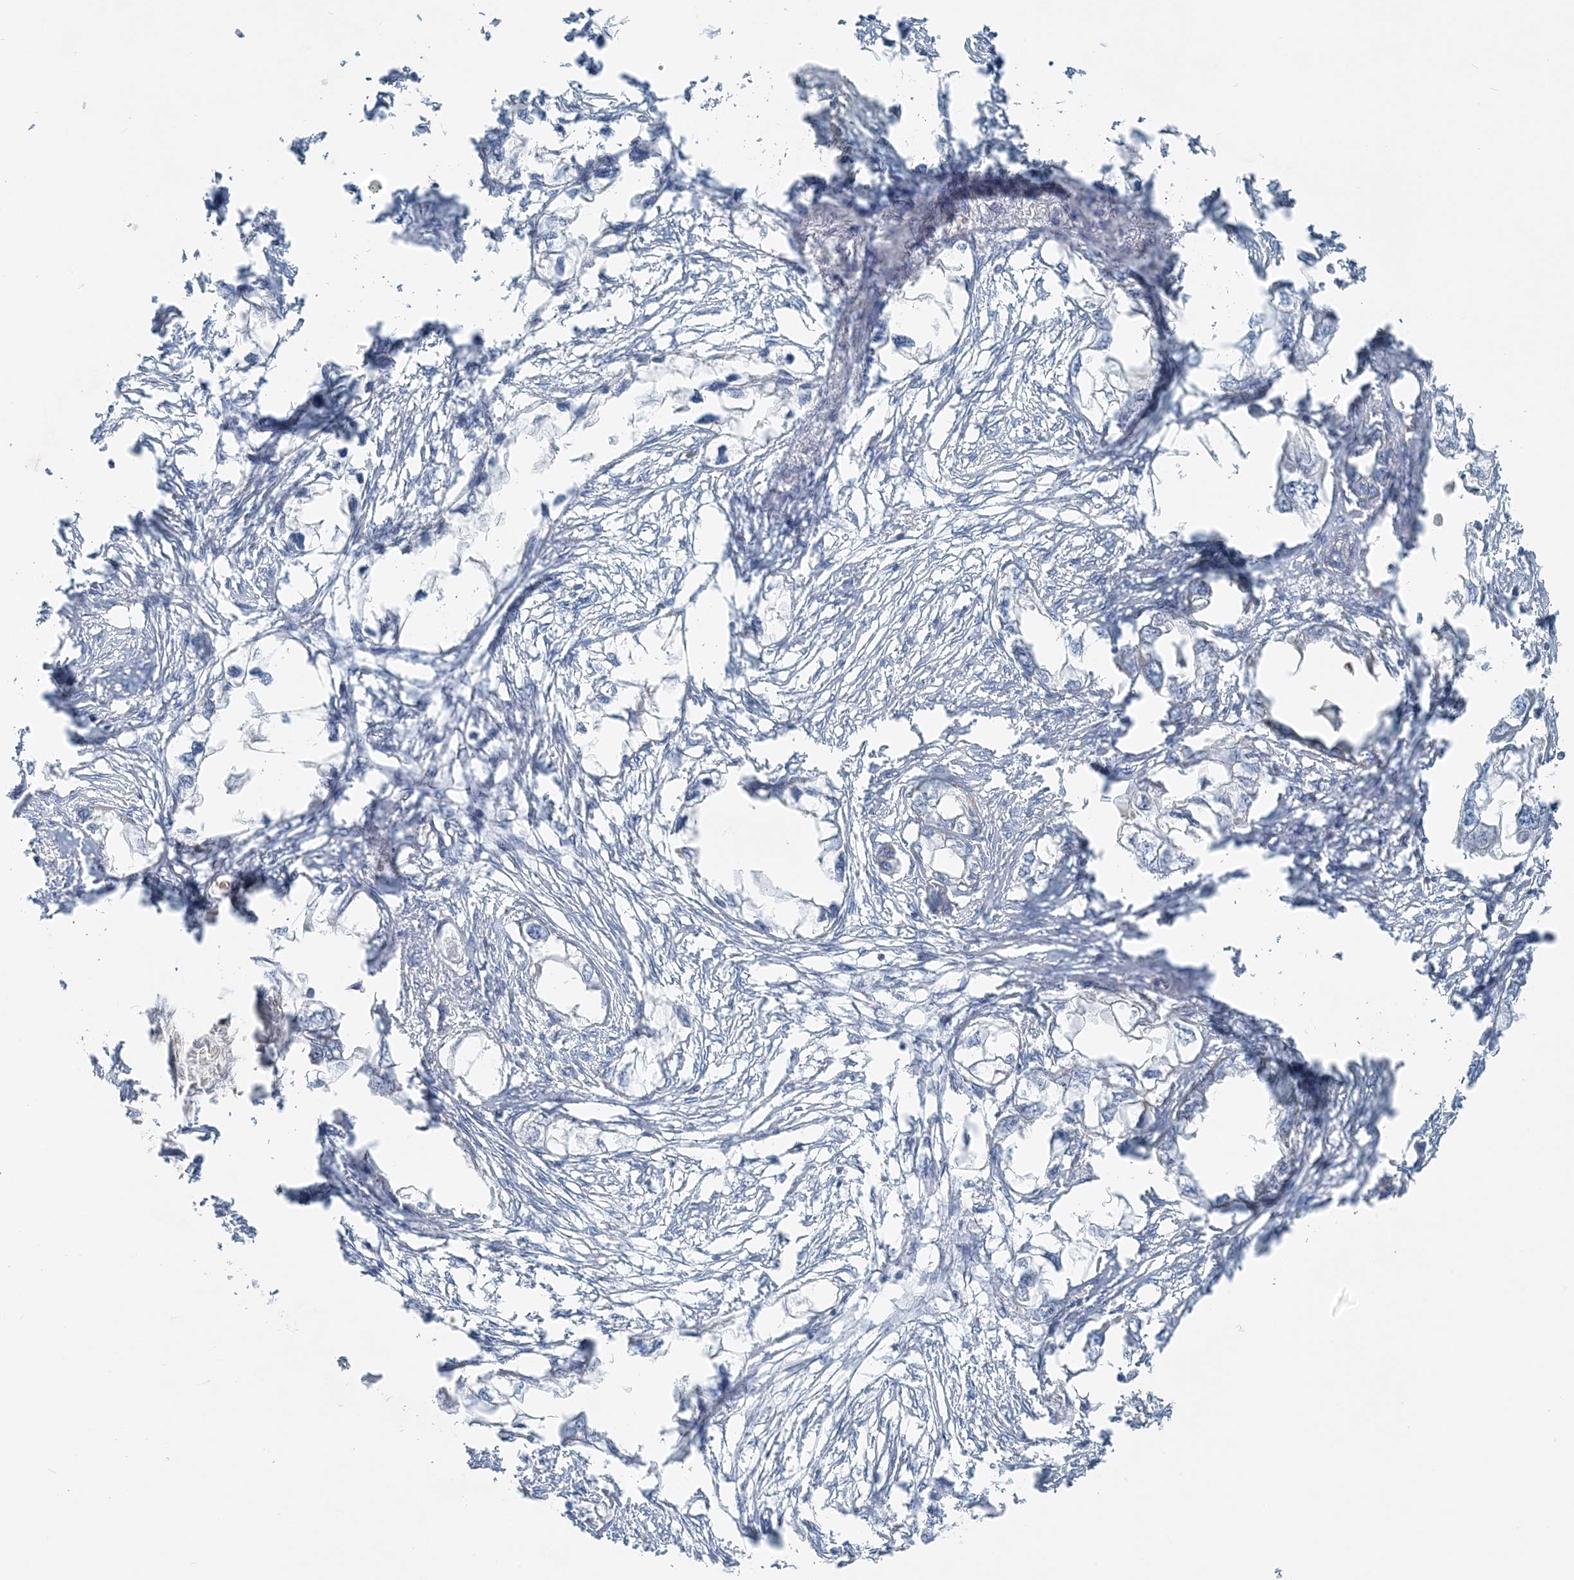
{"staining": {"intensity": "negative", "quantity": "none", "location": "none"}, "tissue": "endometrial cancer", "cell_type": "Tumor cells", "image_type": "cancer", "snomed": [{"axis": "morphology", "description": "Adenocarcinoma, NOS"}, {"axis": "morphology", "description": "Adenocarcinoma, metastatic, NOS"}, {"axis": "topography", "description": "Adipose tissue"}, {"axis": "topography", "description": "Endometrium"}], "caption": "A high-resolution image shows immunohistochemistry (IHC) staining of endometrial cancer (metastatic adenocarcinoma), which exhibits no significant expression in tumor cells.", "gene": "PCCB", "patient": {"sex": "female", "age": 67}}